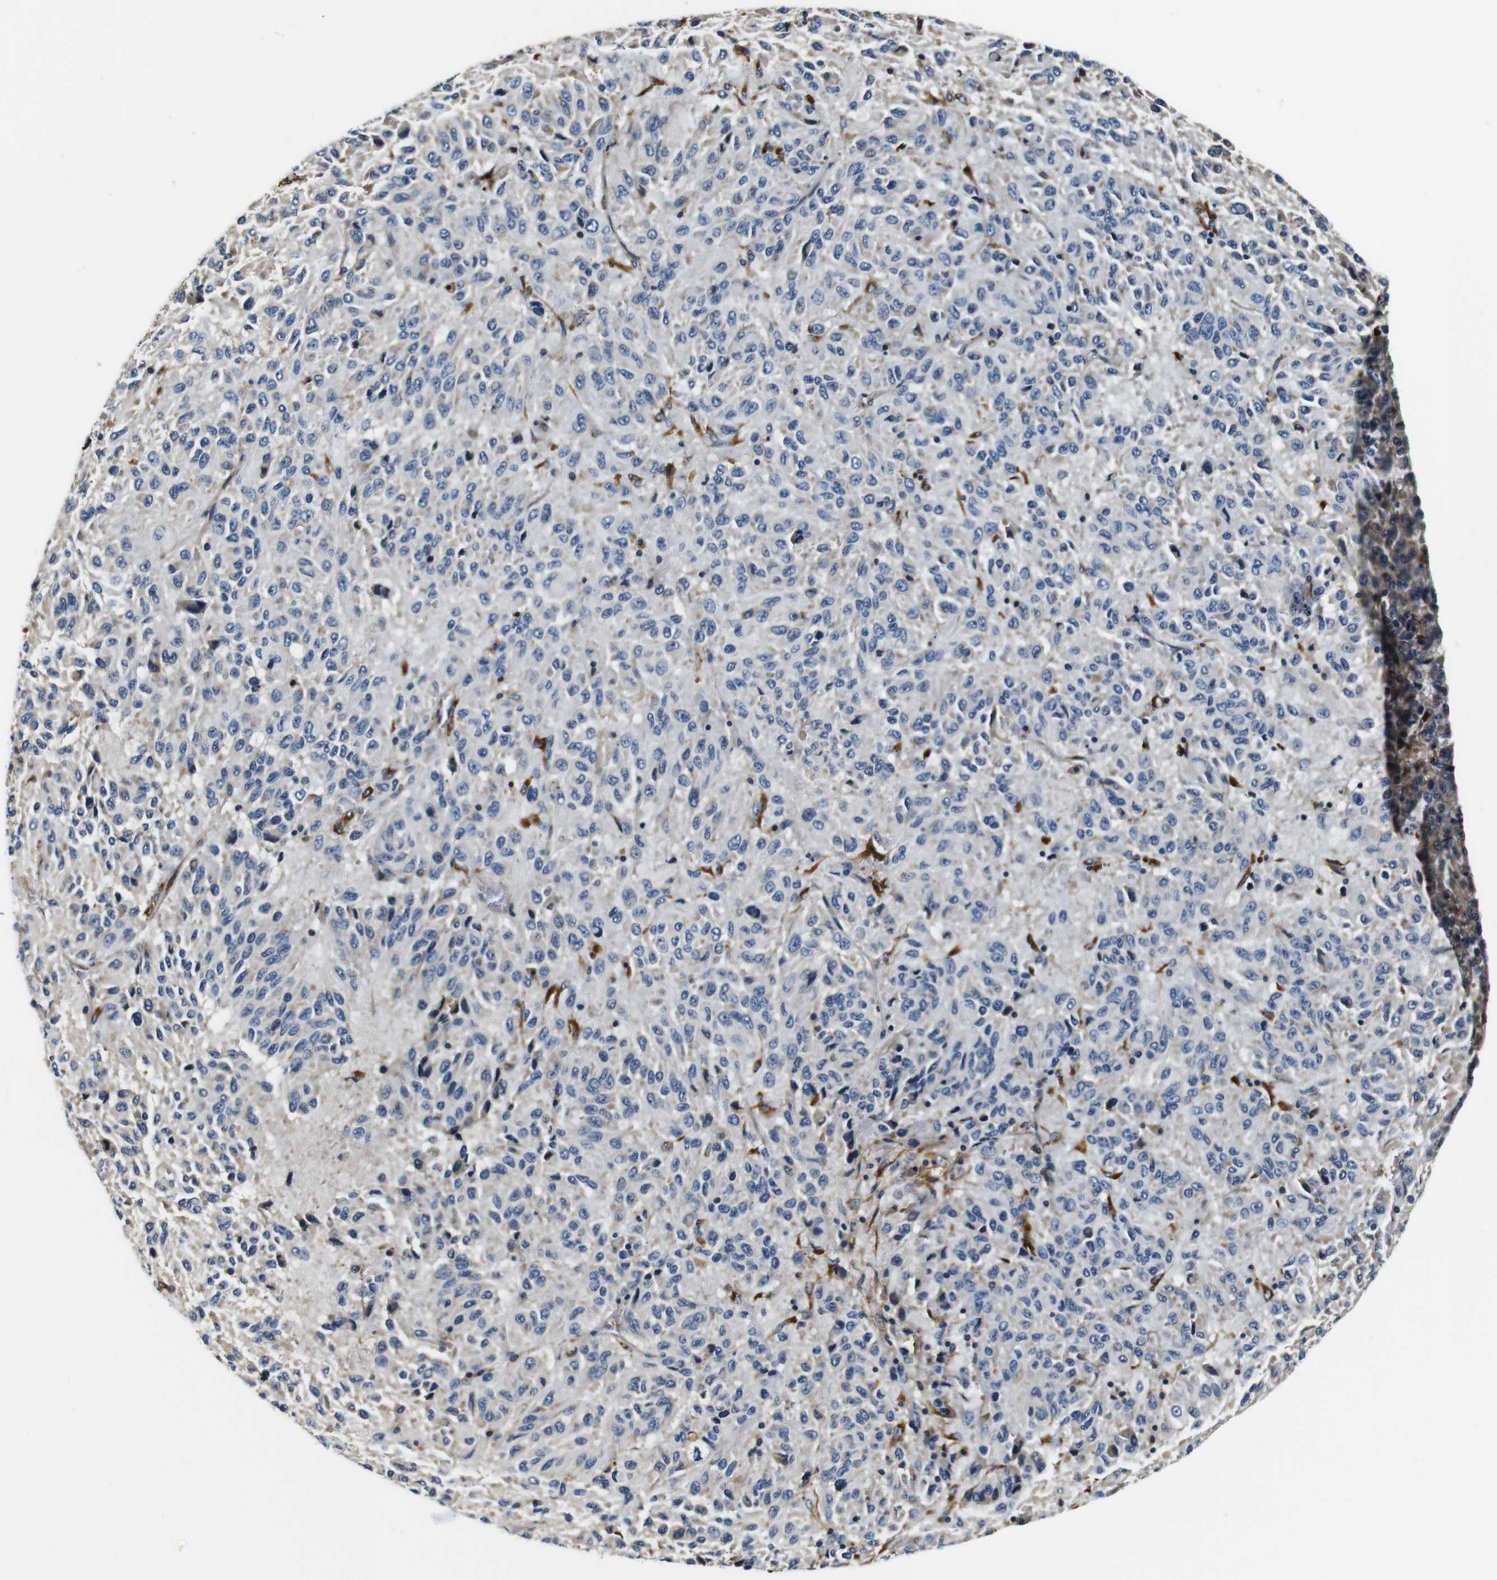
{"staining": {"intensity": "negative", "quantity": "none", "location": "none"}, "tissue": "melanoma", "cell_type": "Tumor cells", "image_type": "cancer", "snomed": [{"axis": "morphology", "description": "Malignant melanoma, Metastatic site"}, {"axis": "topography", "description": "Lung"}], "caption": "This is an immunohistochemistry photomicrograph of malignant melanoma (metastatic site). There is no expression in tumor cells.", "gene": "COL1A1", "patient": {"sex": "male", "age": 64}}